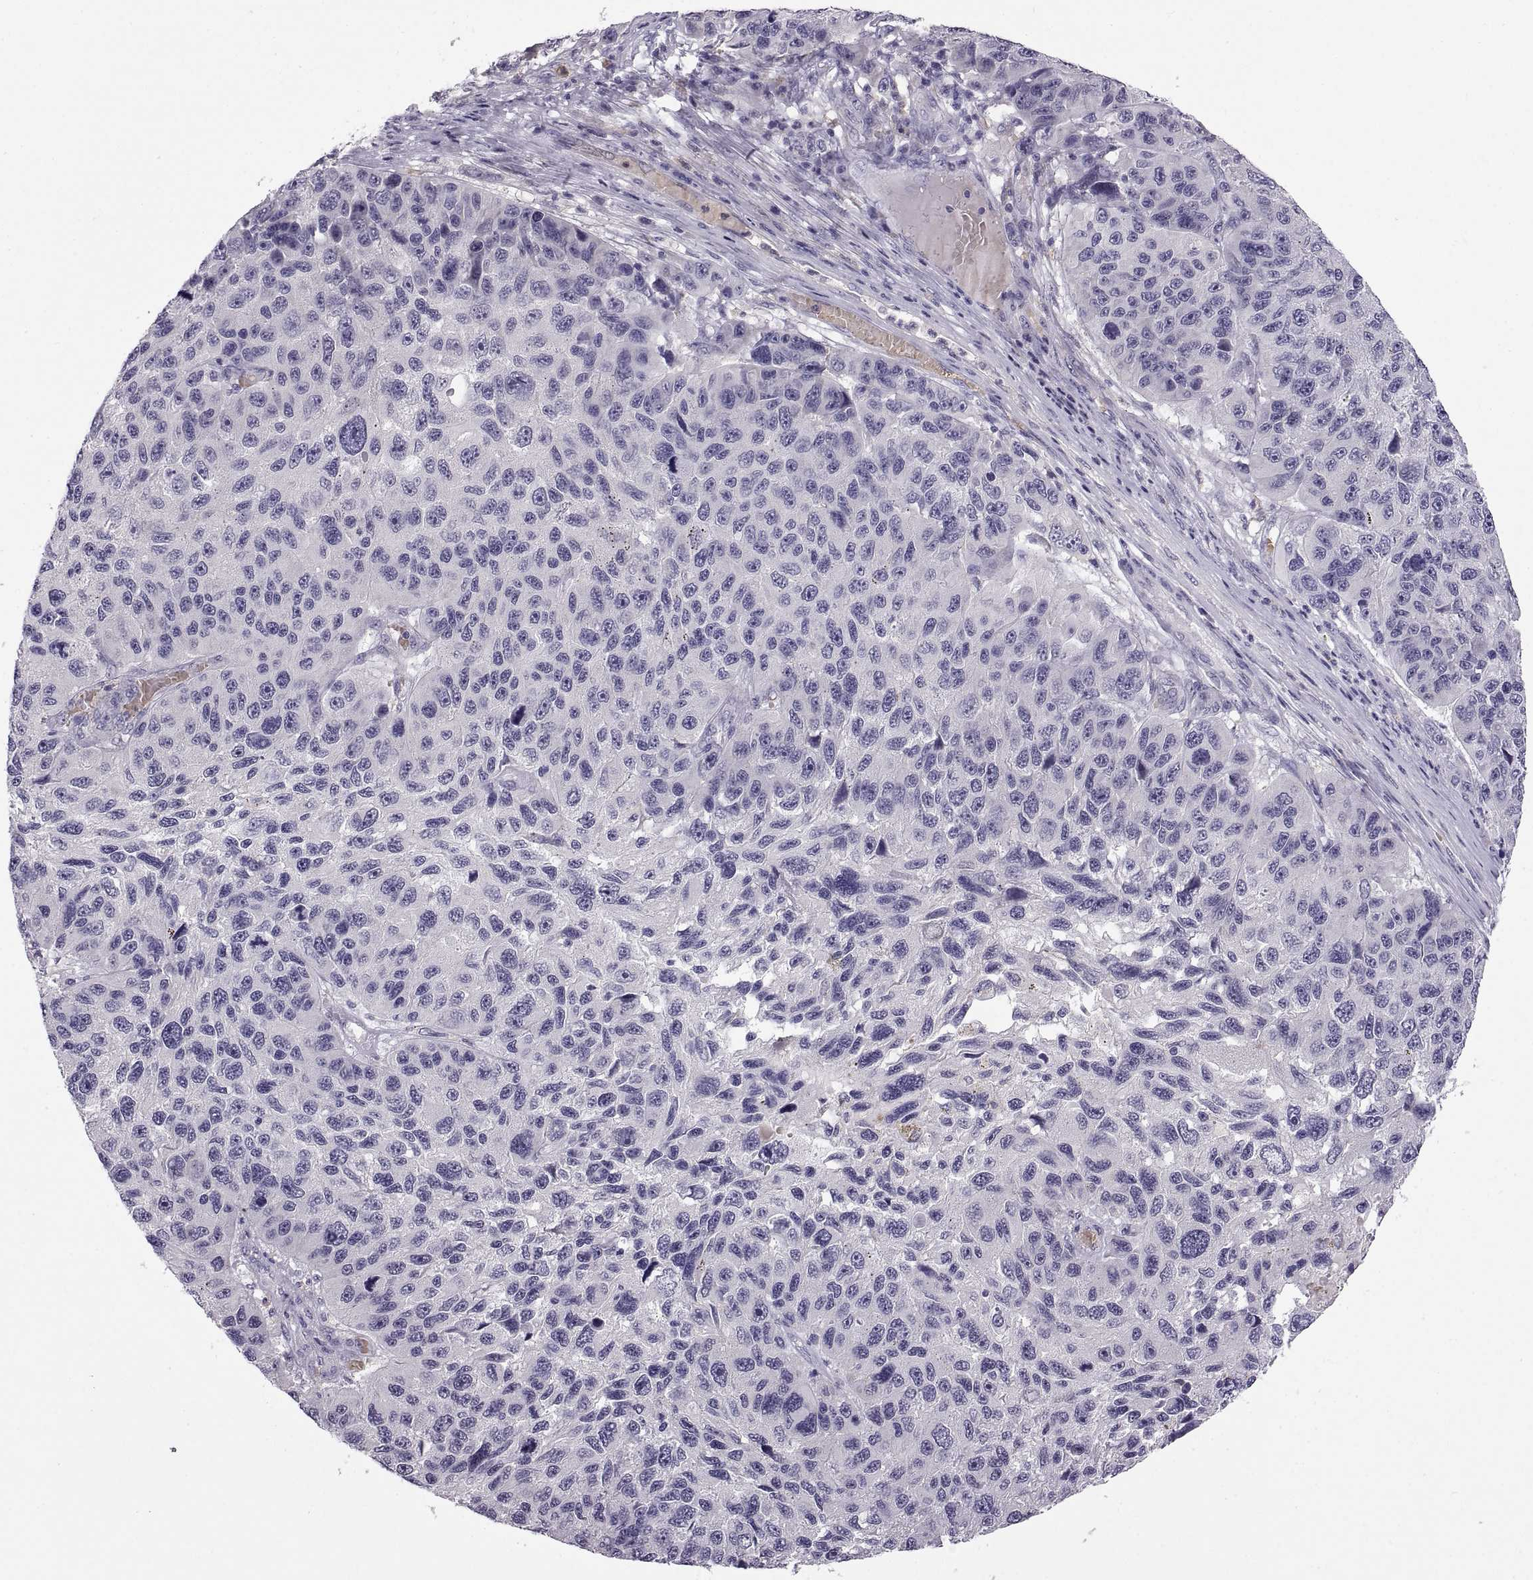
{"staining": {"intensity": "negative", "quantity": "none", "location": "none"}, "tissue": "melanoma", "cell_type": "Tumor cells", "image_type": "cancer", "snomed": [{"axis": "morphology", "description": "Malignant melanoma, NOS"}, {"axis": "topography", "description": "Skin"}], "caption": "Tumor cells show no significant expression in melanoma. (Immunohistochemistry (ihc), brightfield microscopy, high magnification).", "gene": "MEIOC", "patient": {"sex": "male", "age": 53}}